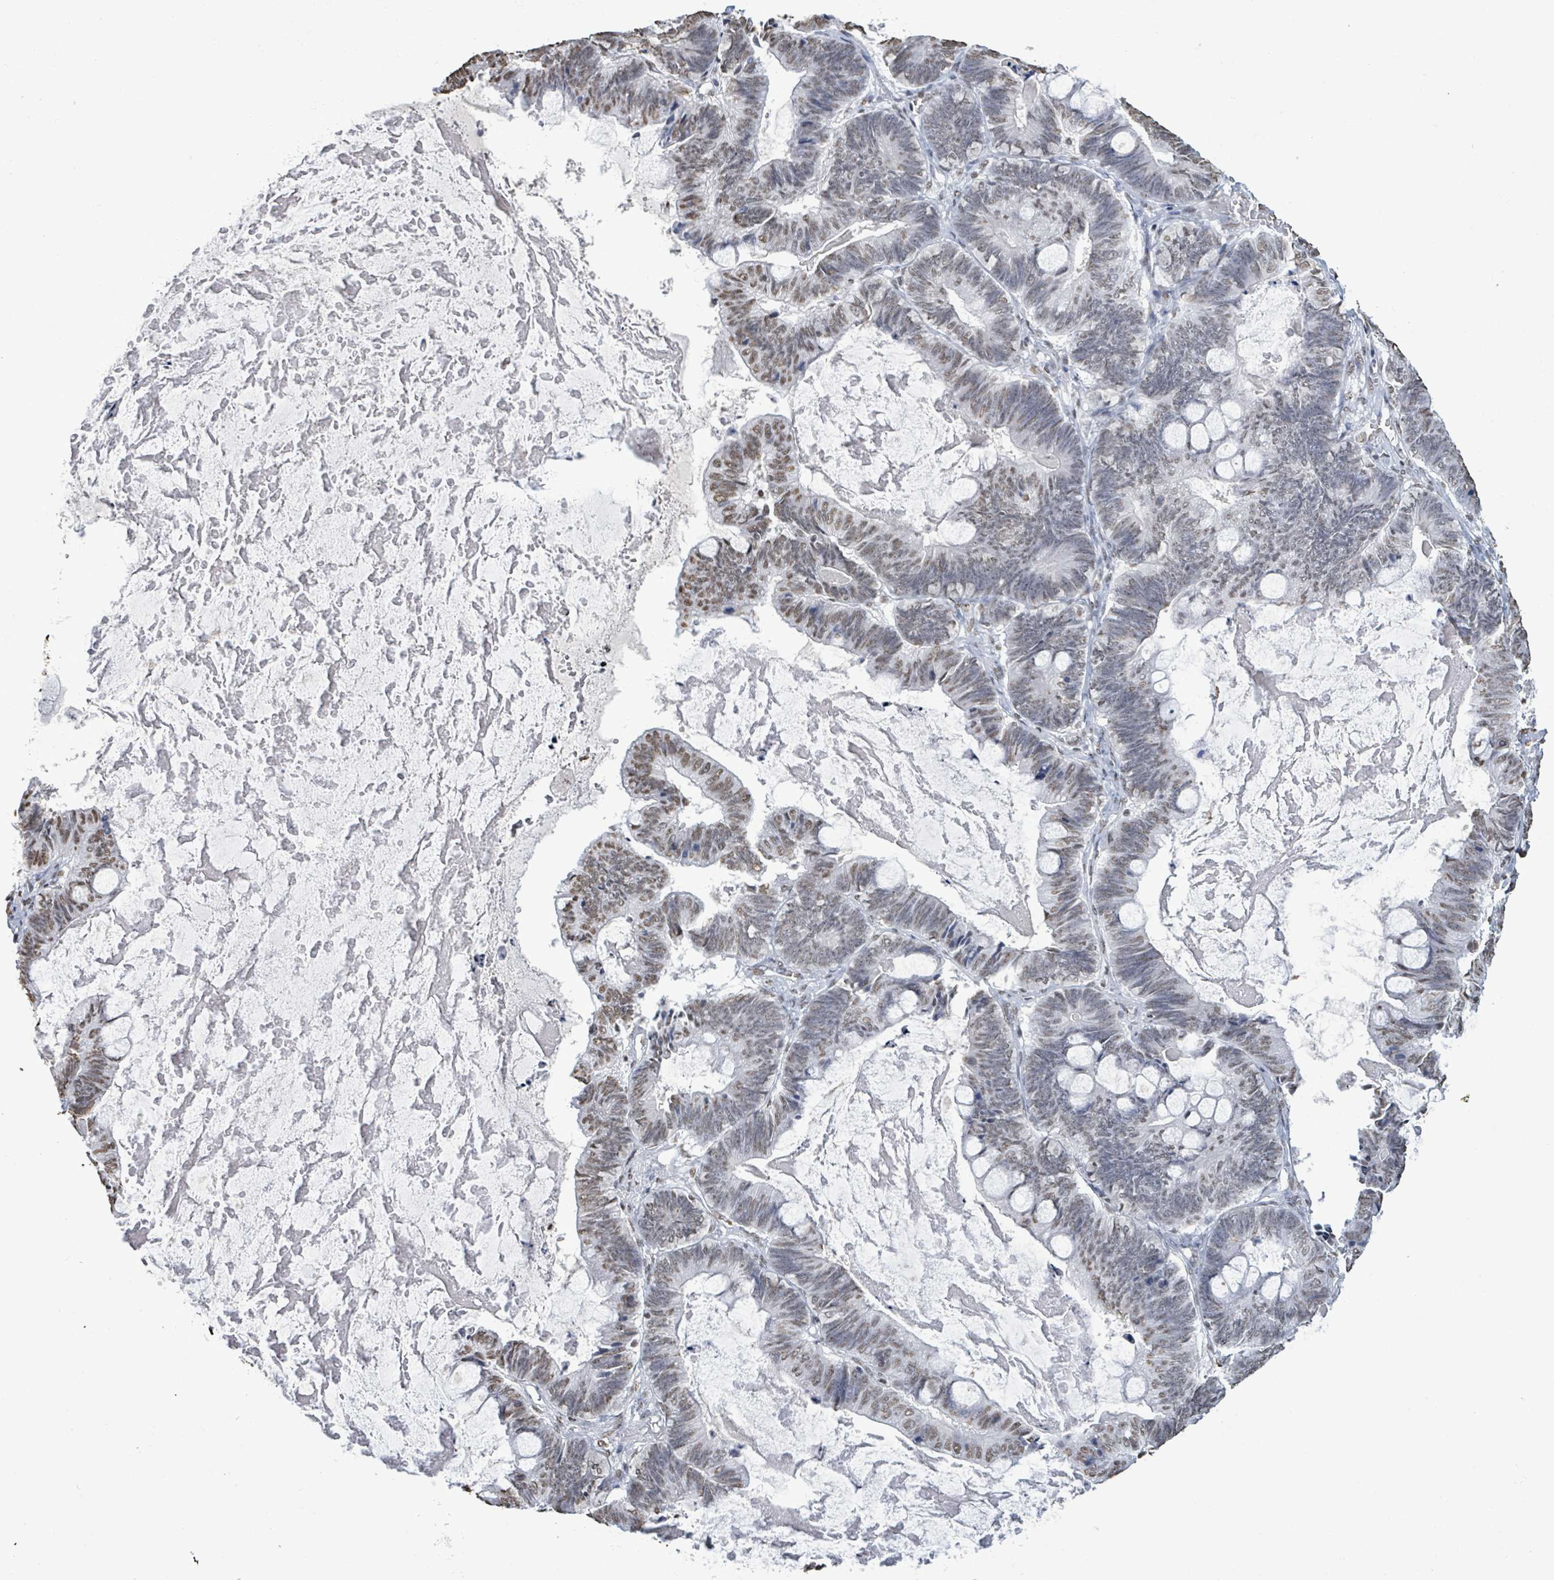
{"staining": {"intensity": "weak", "quantity": "25%-75%", "location": "nuclear"}, "tissue": "ovarian cancer", "cell_type": "Tumor cells", "image_type": "cancer", "snomed": [{"axis": "morphology", "description": "Cystadenocarcinoma, mucinous, NOS"}, {"axis": "topography", "description": "Ovary"}], "caption": "Immunohistochemistry of human mucinous cystadenocarcinoma (ovarian) displays low levels of weak nuclear positivity in approximately 25%-75% of tumor cells.", "gene": "SAMD14", "patient": {"sex": "female", "age": 61}}